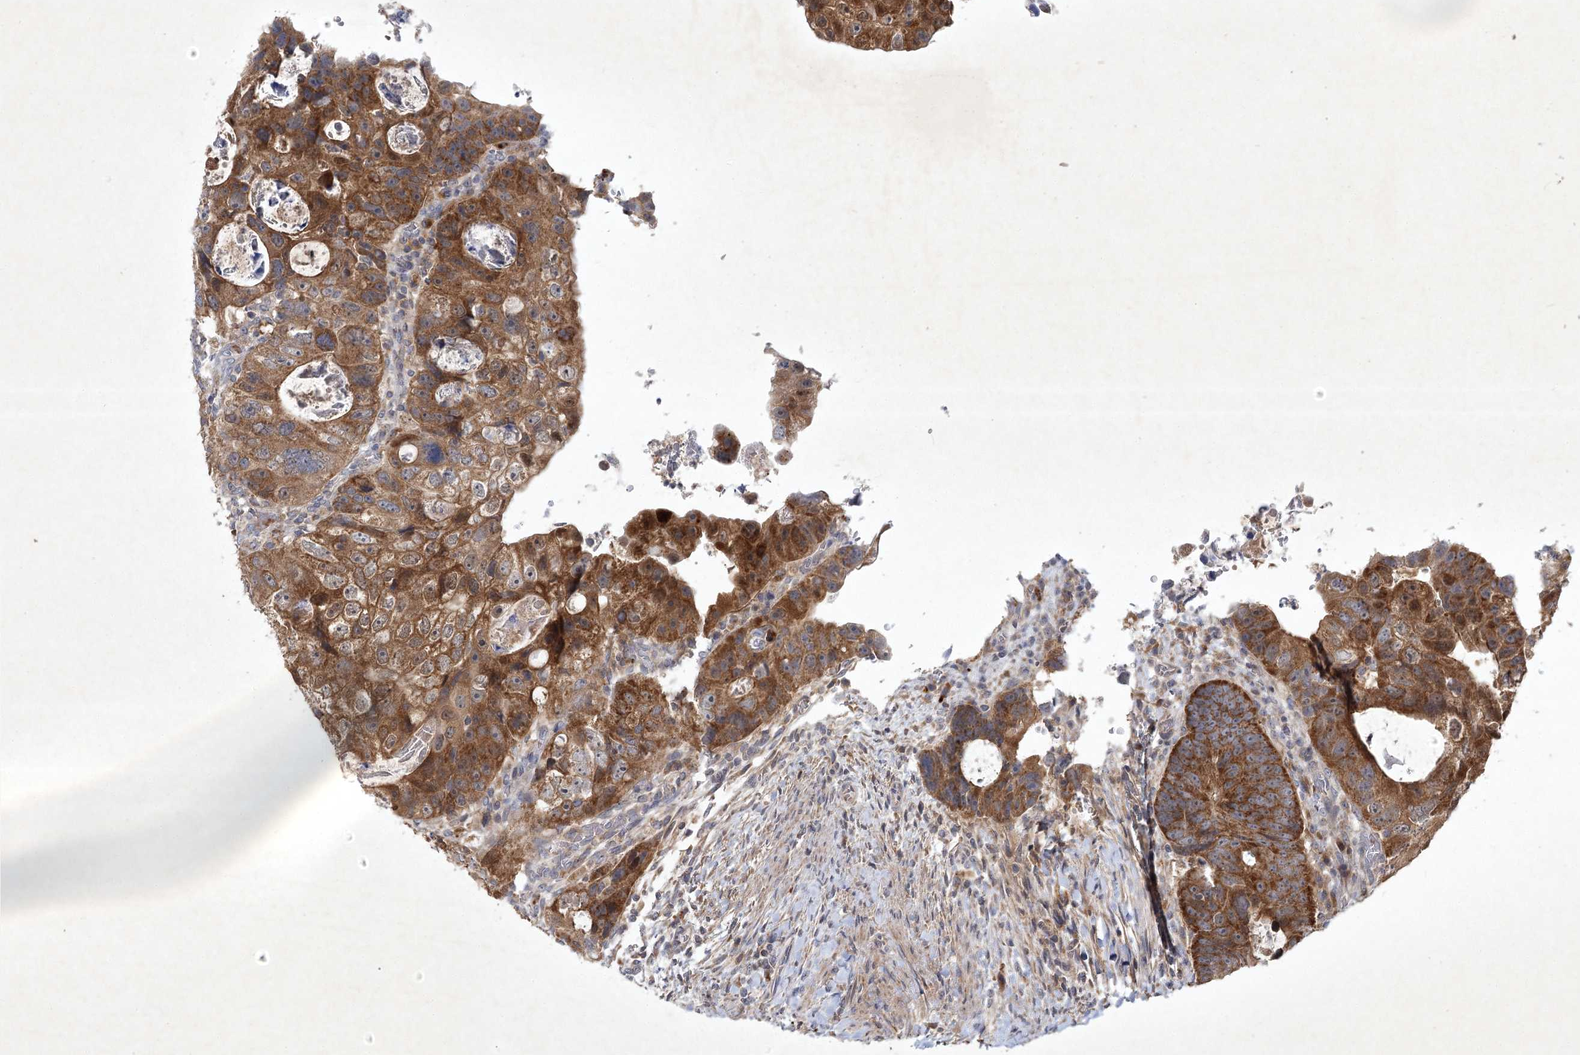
{"staining": {"intensity": "moderate", "quantity": ">75%", "location": "cytoplasmic/membranous"}, "tissue": "colorectal cancer", "cell_type": "Tumor cells", "image_type": "cancer", "snomed": [{"axis": "morphology", "description": "Adenocarcinoma, NOS"}, {"axis": "topography", "description": "Rectum"}], "caption": "Immunohistochemistry (IHC) photomicrograph of neoplastic tissue: adenocarcinoma (colorectal) stained using IHC exhibits medium levels of moderate protein expression localized specifically in the cytoplasmic/membranous of tumor cells, appearing as a cytoplasmic/membranous brown color.", "gene": "PYROXD2", "patient": {"sex": "male", "age": 59}}